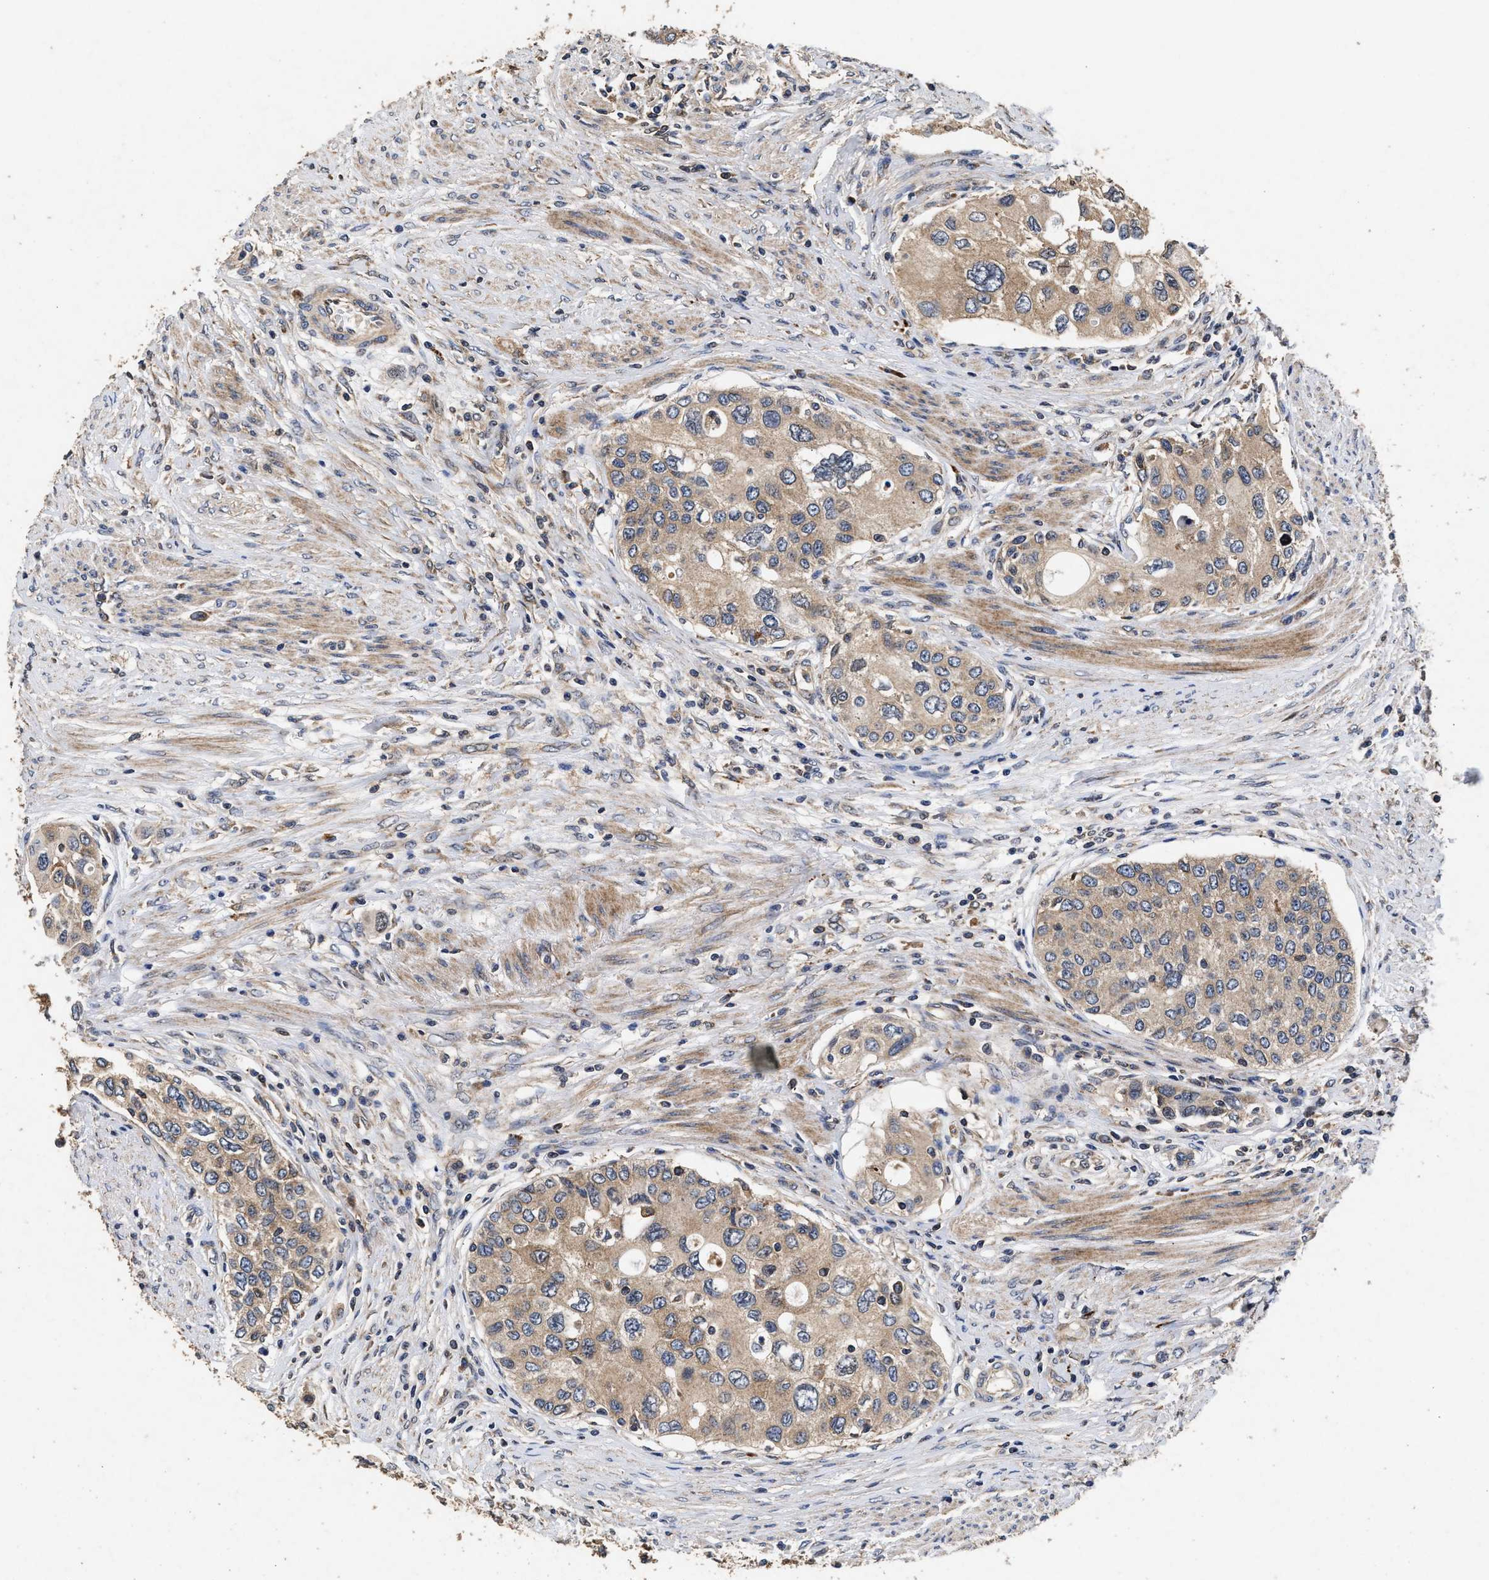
{"staining": {"intensity": "weak", "quantity": "25%-75%", "location": "cytoplasmic/membranous"}, "tissue": "urothelial cancer", "cell_type": "Tumor cells", "image_type": "cancer", "snomed": [{"axis": "morphology", "description": "Urothelial carcinoma, High grade"}, {"axis": "topography", "description": "Urinary bladder"}], "caption": "Protein staining of urothelial carcinoma (high-grade) tissue shows weak cytoplasmic/membranous positivity in about 25%-75% of tumor cells.", "gene": "NFKB2", "patient": {"sex": "female", "age": 56}}